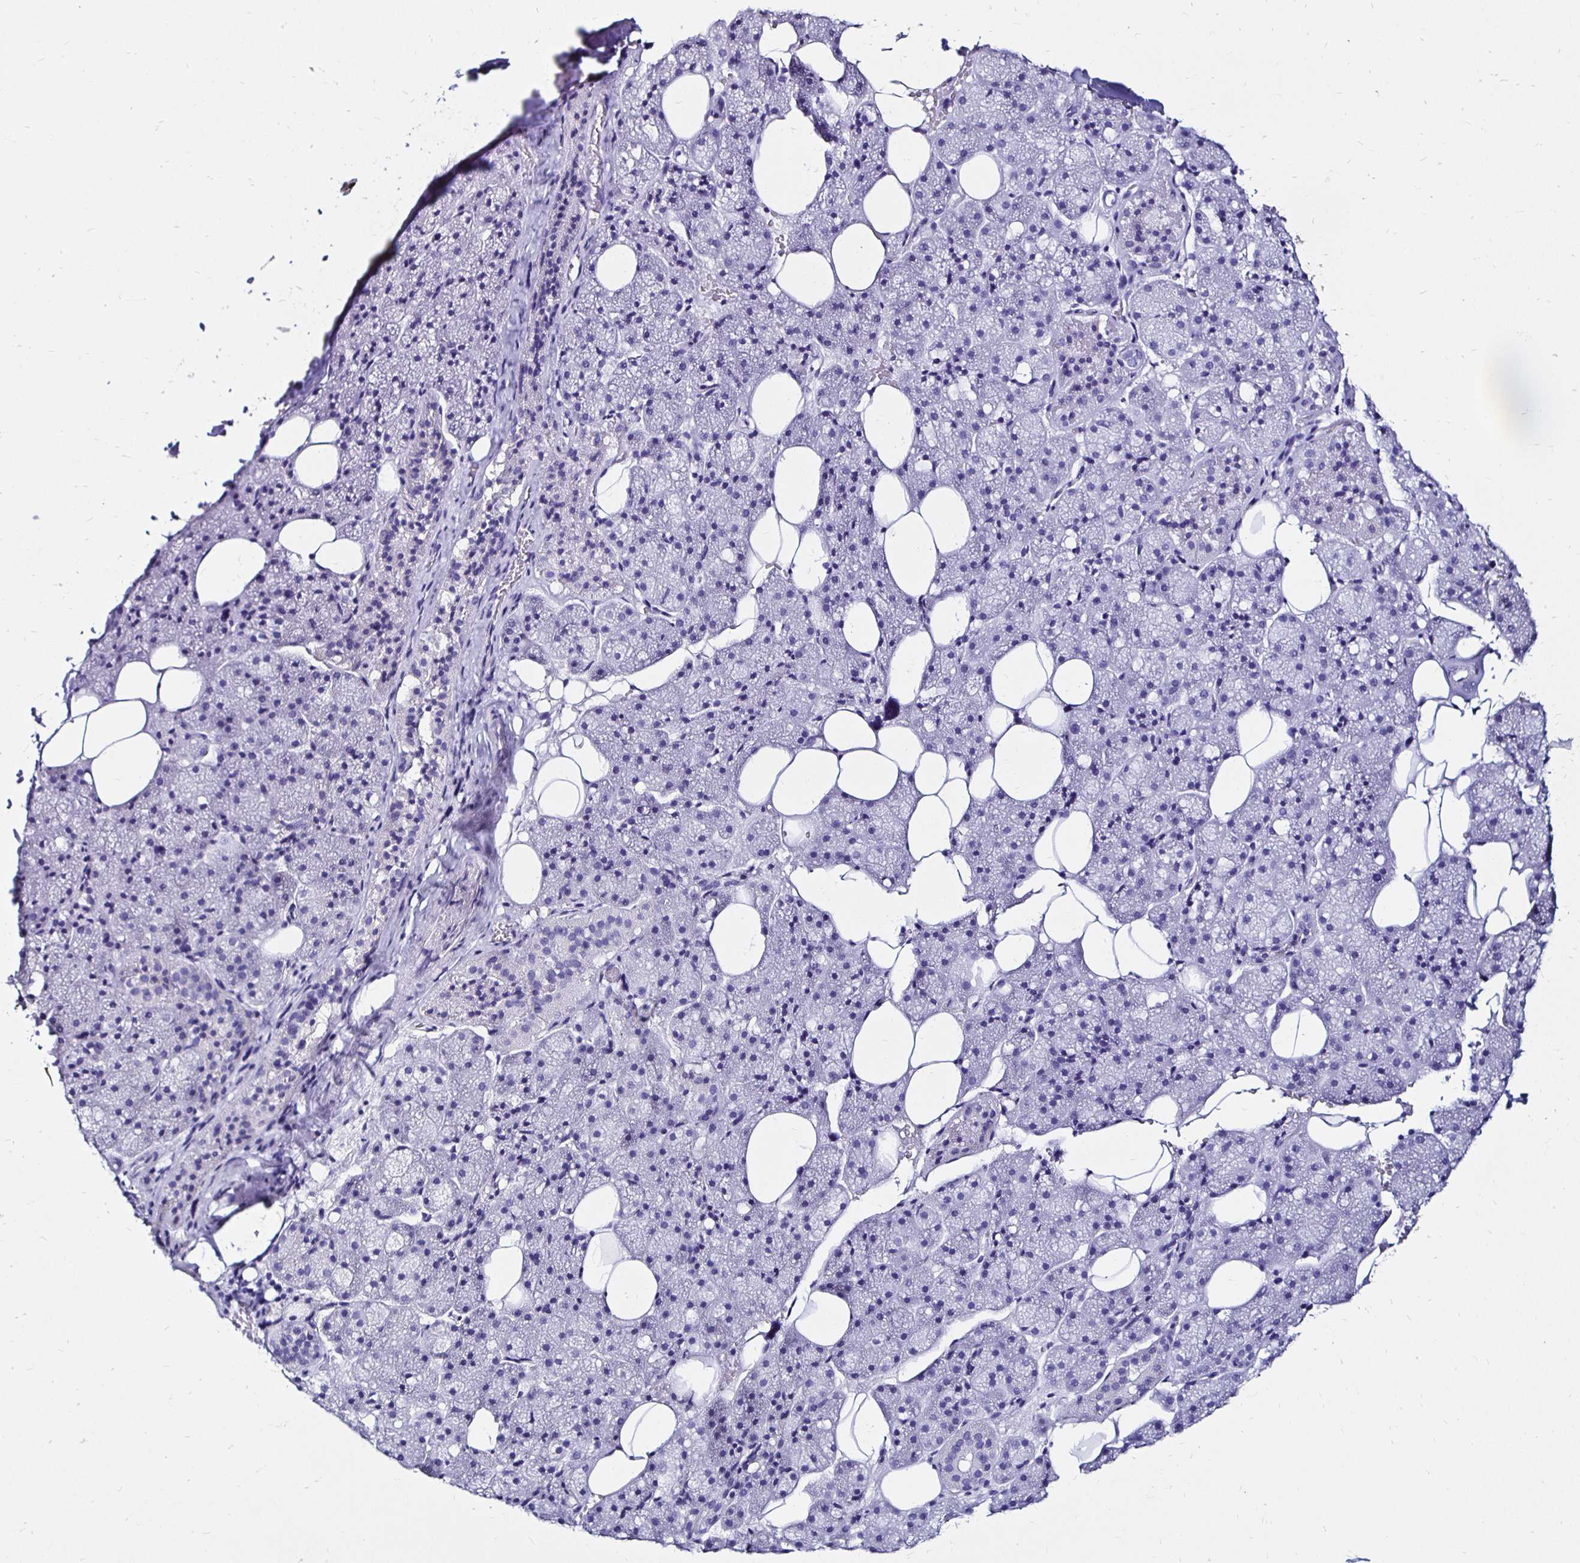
{"staining": {"intensity": "negative", "quantity": "none", "location": "none"}, "tissue": "salivary gland", "cell_type": "Glandular cells", "image_type": "normal", "snomed": [{"axis": "morphology", "description": "Normal tissue, NOS"}, {"axis": "topography", "description": "Salivary gland"}, {"axis": "topography", "description": "Peripheral nerve tissue"}], "caption": "IHC of normal salivary gland demonstrates no positivity in glandular cells.", "gene": "KCNT1", "patient": {"sex": "male", "age": 38}}